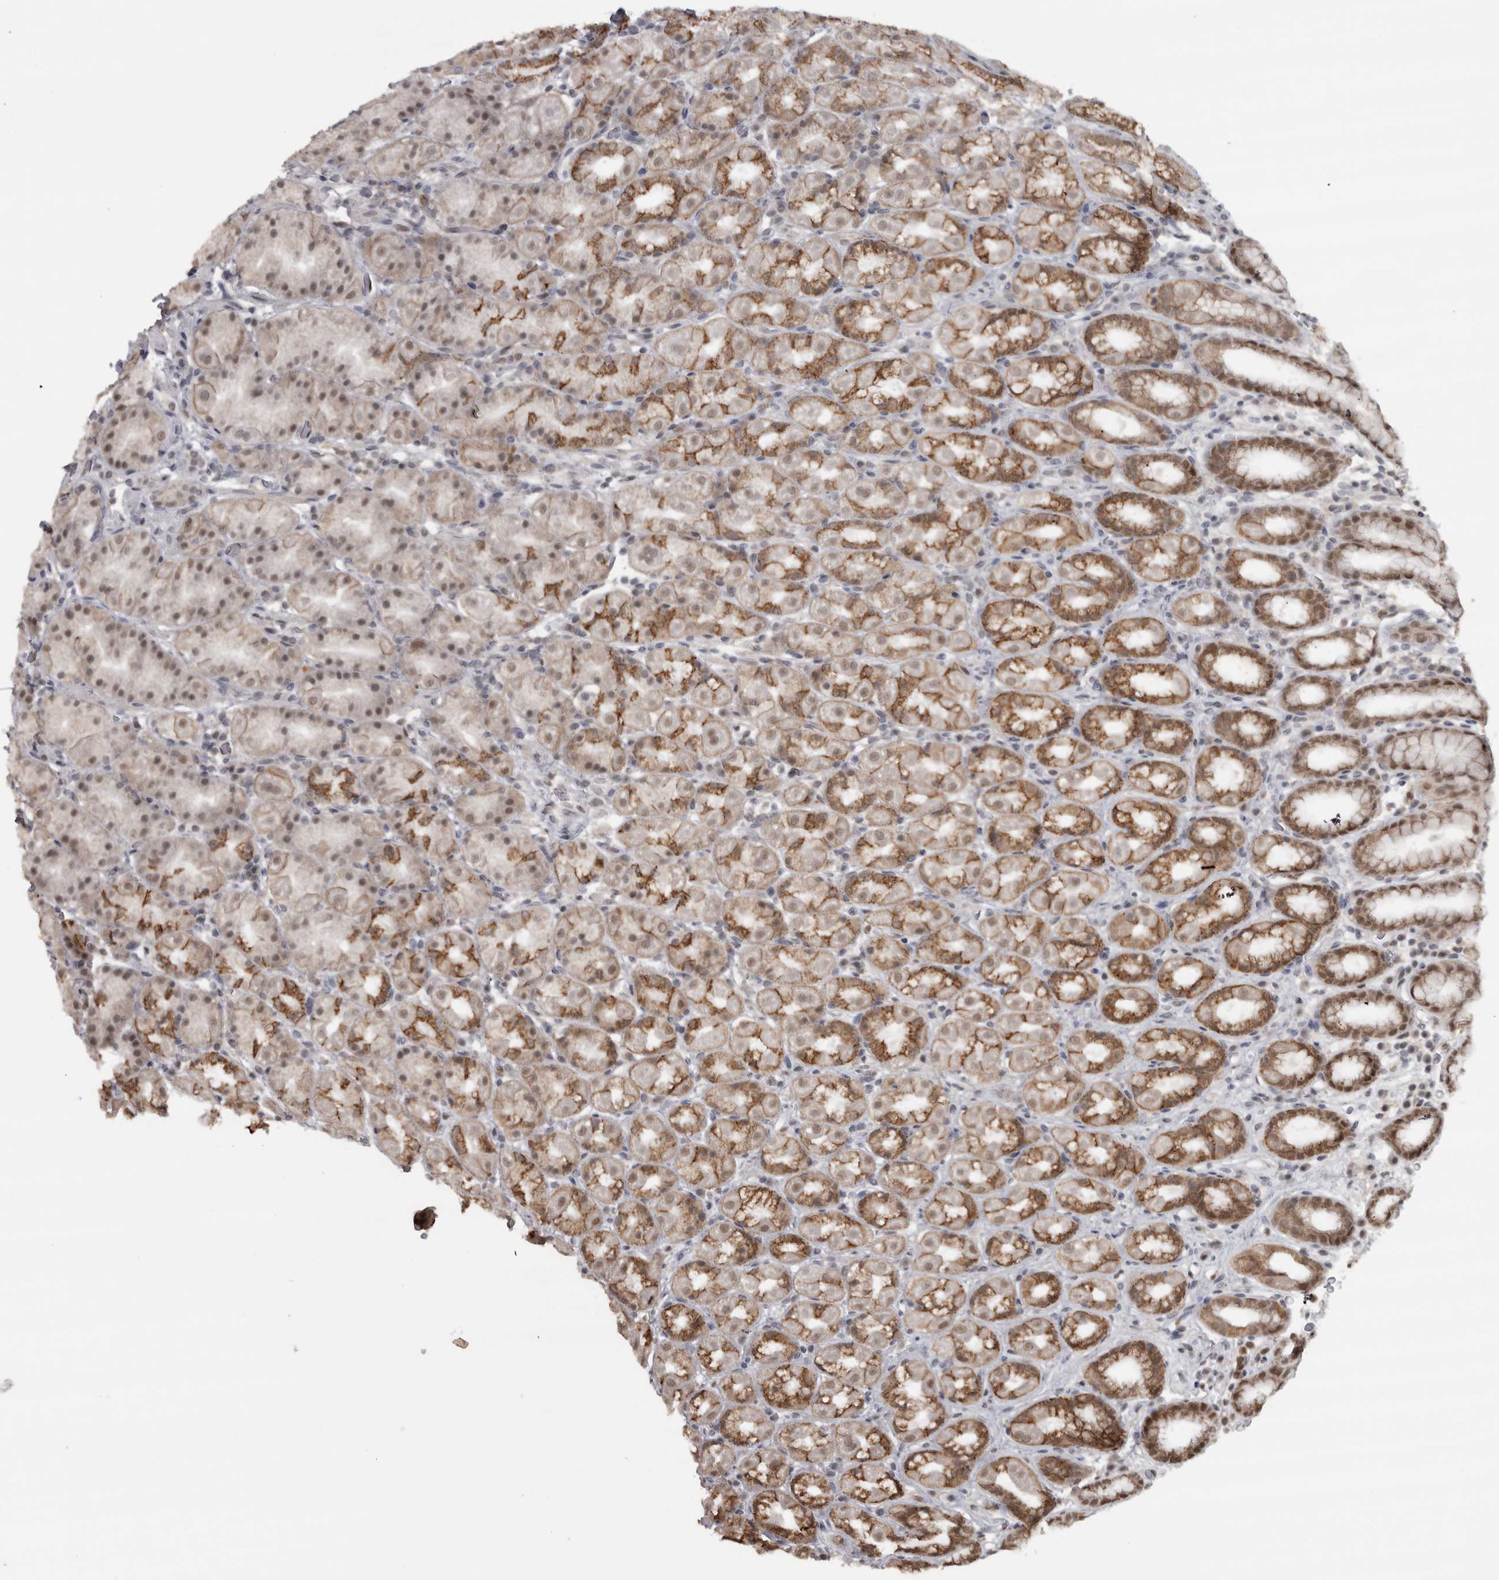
{"staining": {"intensity": "moderate", "quantity": ">75%", "location": "cytoplasmic/membranous,nuclear"}, "tissue": "stomach", "cell_type": "Glandular cells", "image_type": "normal", "snomed": [{"axis": "morphology", "description": "Normal tissue, NOS"}, {"axis": "topography", "description": "Stomach, upper"}], "caption": "This is an image of immunohistochemistry staining of benign stomach, which shows moderate positivity in the cytoplasmic/membranous,nuclear of glandular cells.", "gene": "MICU3", "patient": {"sex": "male", "age": 68}}